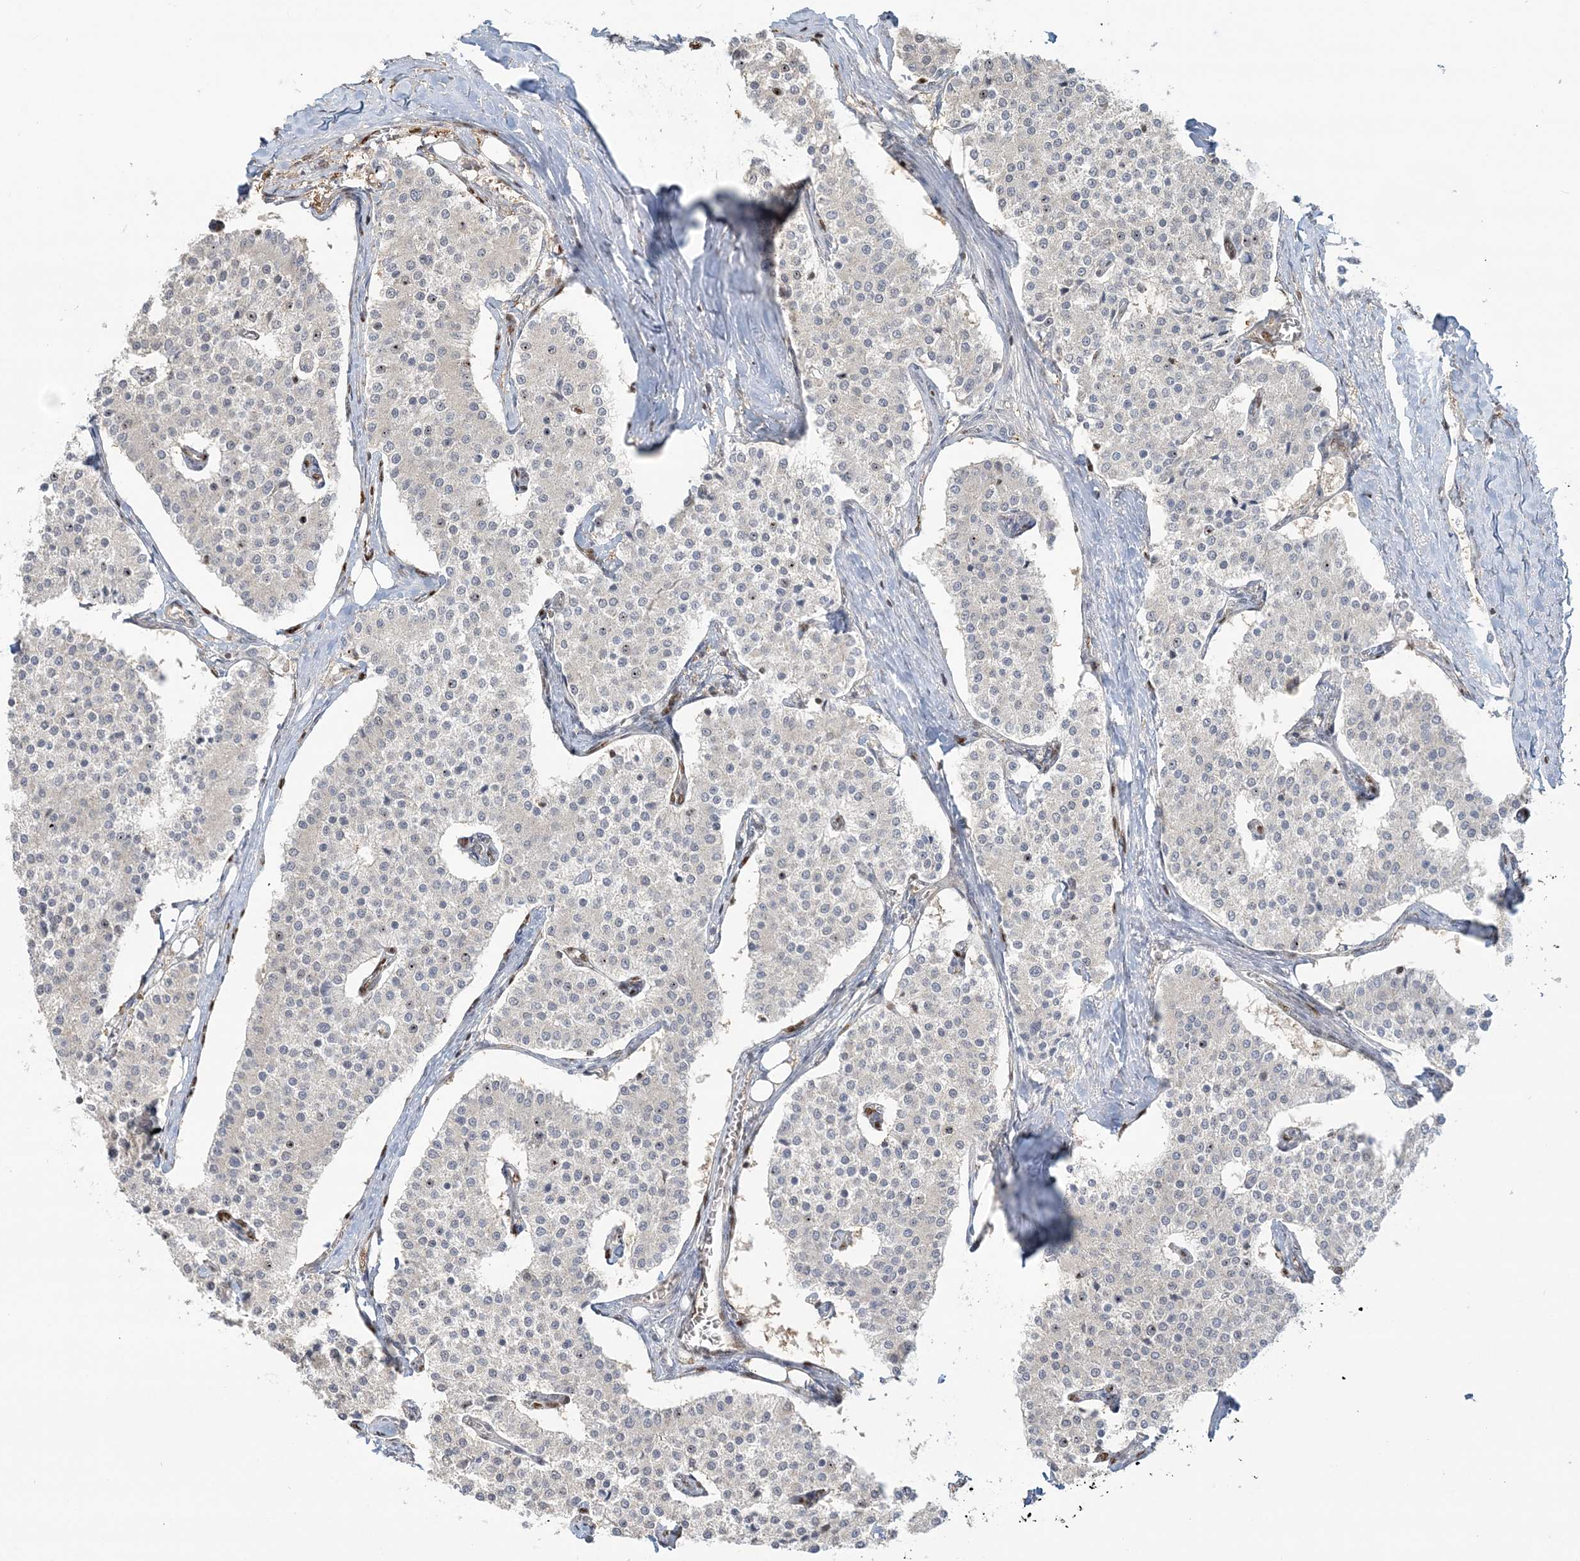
{"staining": {"intensity": "negative", "quantity": "none", "location": "none"}, "tissue": "carcinoid", "cell_type": "Tumor cells", "image_type": "cancer", "snomed": [{"axis": "morphology", "description": "Carcinoid, malignant, NOS"}, {"axis": "topography", "description": "Colon"}], "caption": "IHC micrograph of human malignant carcinoid stained for a protein (brown), which demonstrates no expression in tumor cells. Nuclei are stained in blue.", "gene": "SUMO2", "patient": {"sex": "female", "age": 52}}